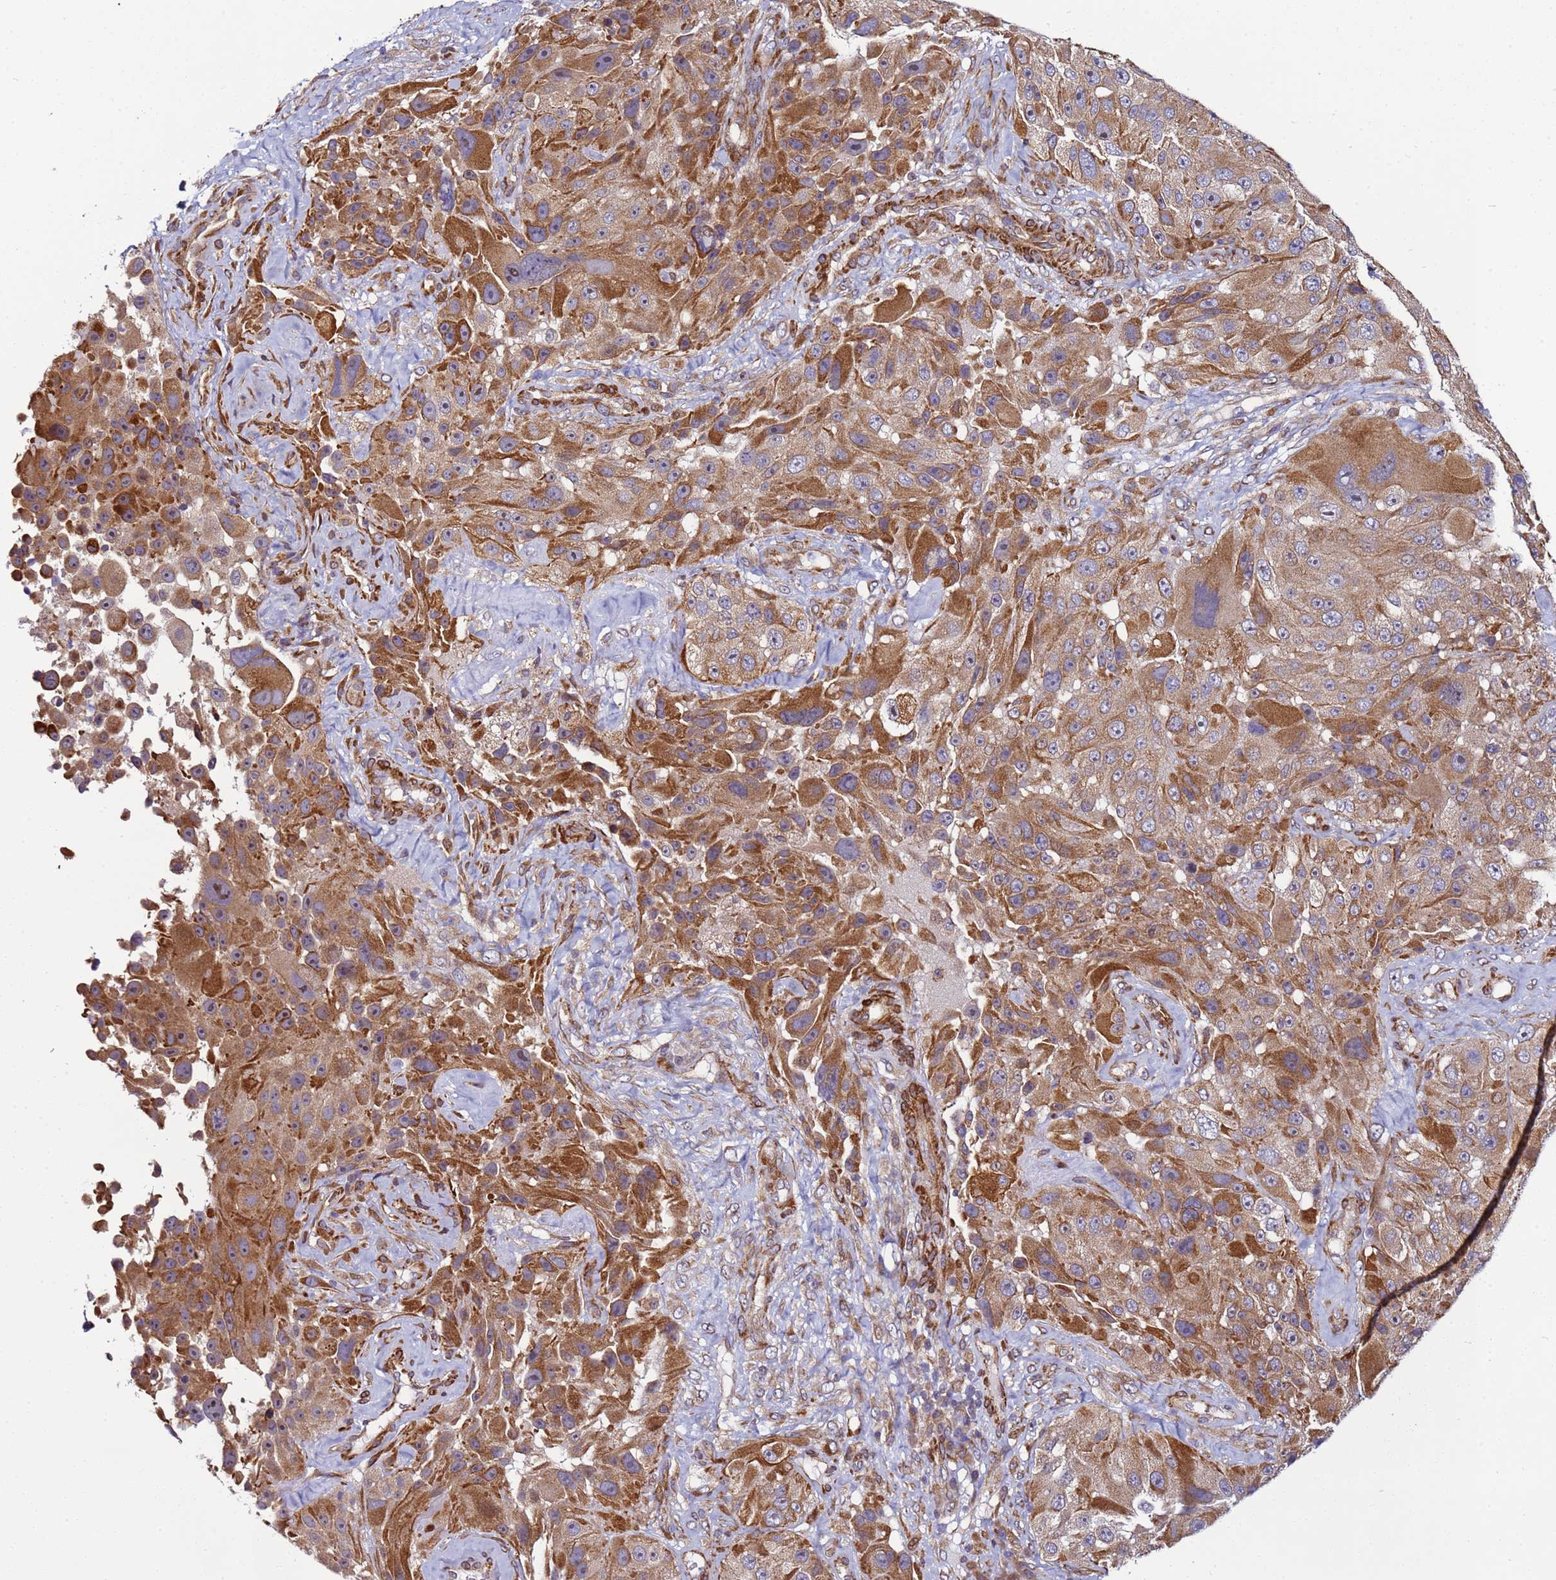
{"staining": {"intensity": "moderate", "quantity": ">75%", "location": "cytoplasmic/membranous"}, "tissue": "melanoma", "cell_type": "Tumor cells", "image_type": "cancer", "snomed": [{"axis": "morphology", "description": "Malignant melanoma, Metastatic site"}, {"axis": "topography", "description": "Lymph node"}], "caption": "Melanoma stained with a protein marker demonstrates moderate staining in tumor cells.", "gene": "MCRIP1", "patient": {"sex": "male", "age": 62}}